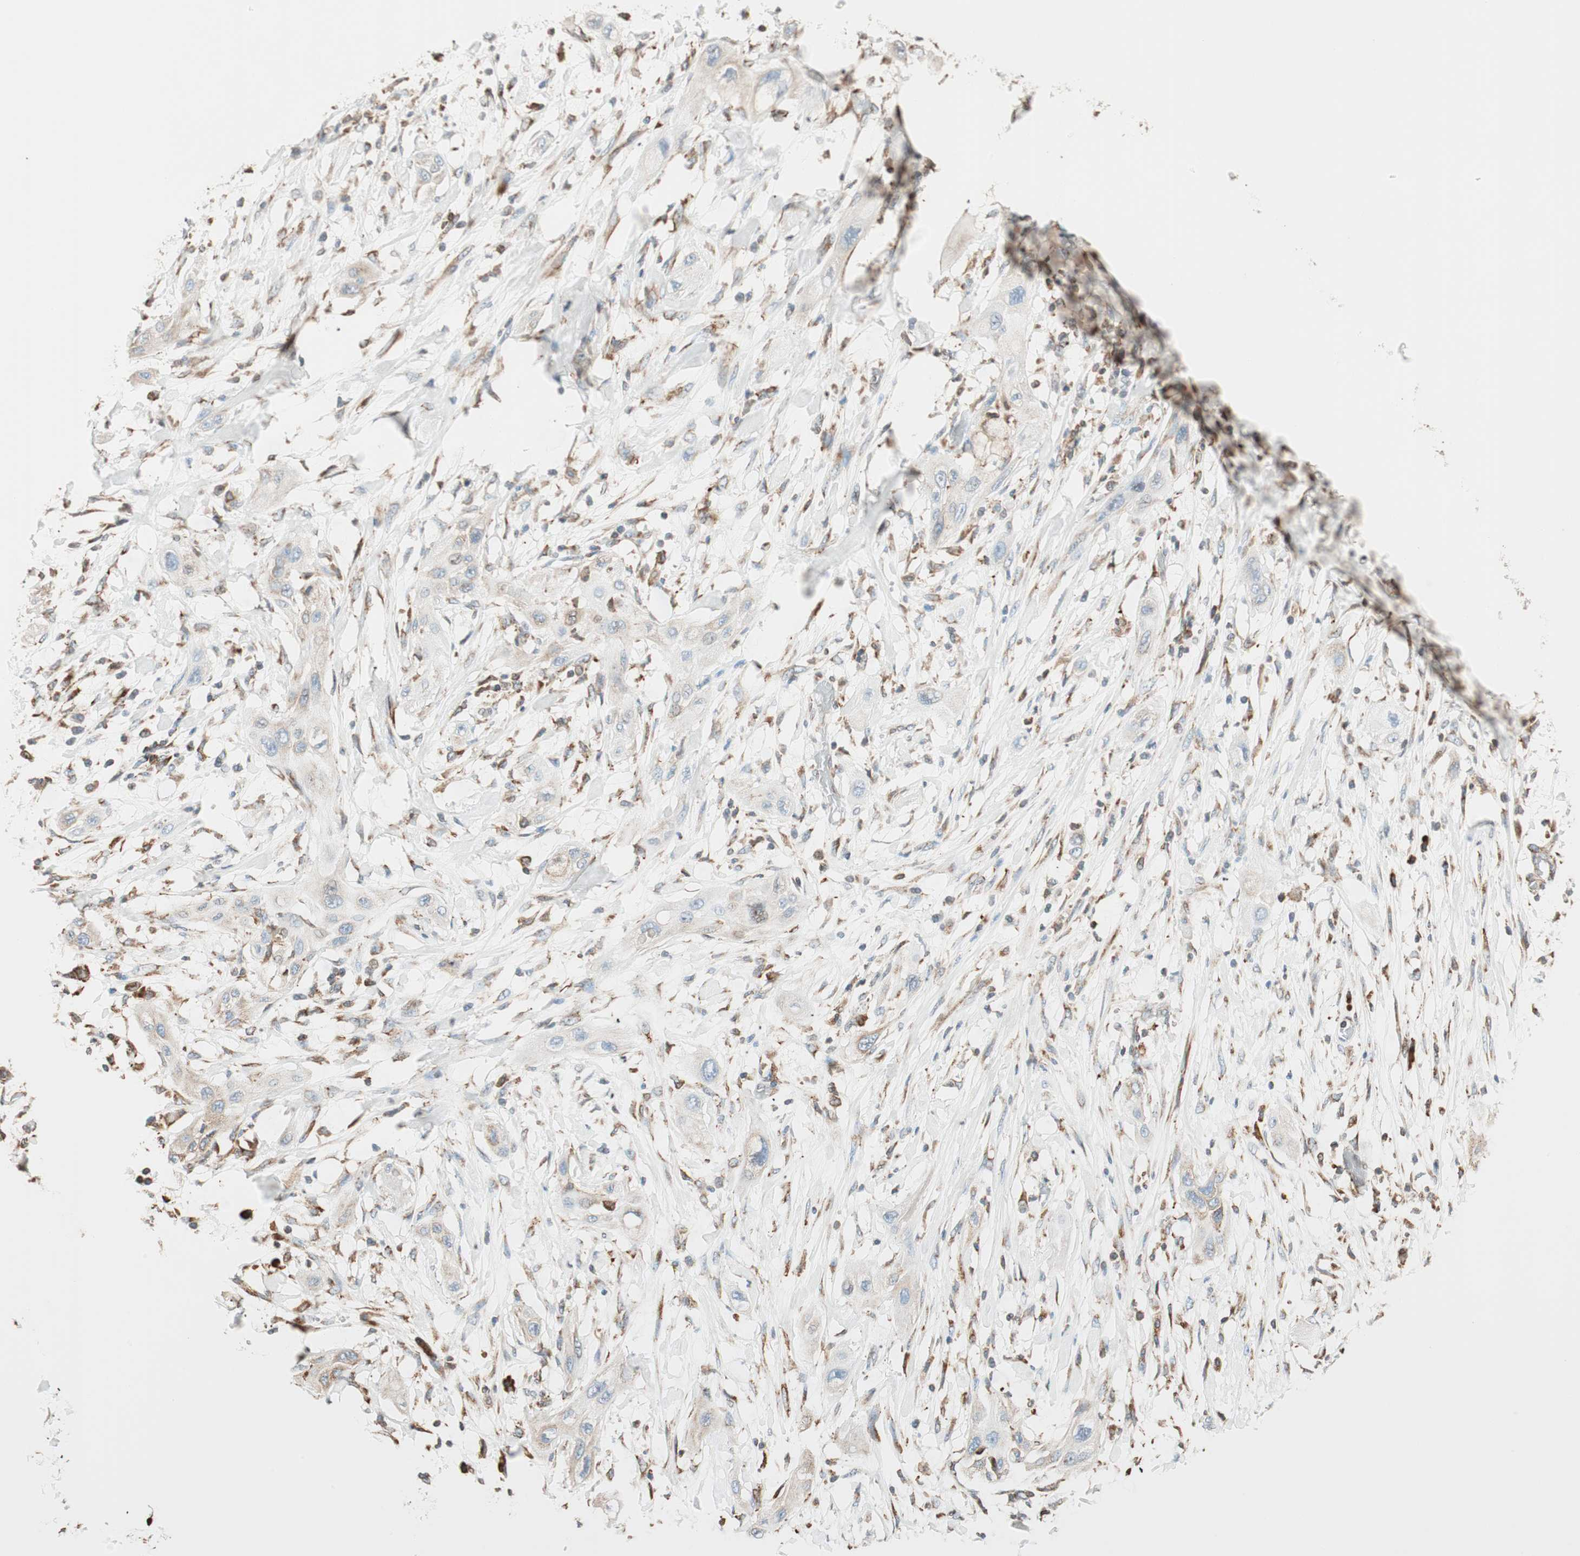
{"staining": {"intensity": "negative", "quantity": "none", "location": "none"}, "tissue": "lung cancer", "cell_type": "Tumor cells", "image_type": "cancer", "snomed": [{"axis": "morphology", "description": "Squamous cell carcinoma, NOS"}, {"axis": "topography", "description": "Lung"}], "caption": "High magnification brightfield microscopy of lung squamous cell carcinoma stained with DAB (brown) and counterstained with hematoxylin (blue): tumor cells show no significant expression.", "gene": "PRKCSH", "patient": {"sex": "female", "age": 47}}